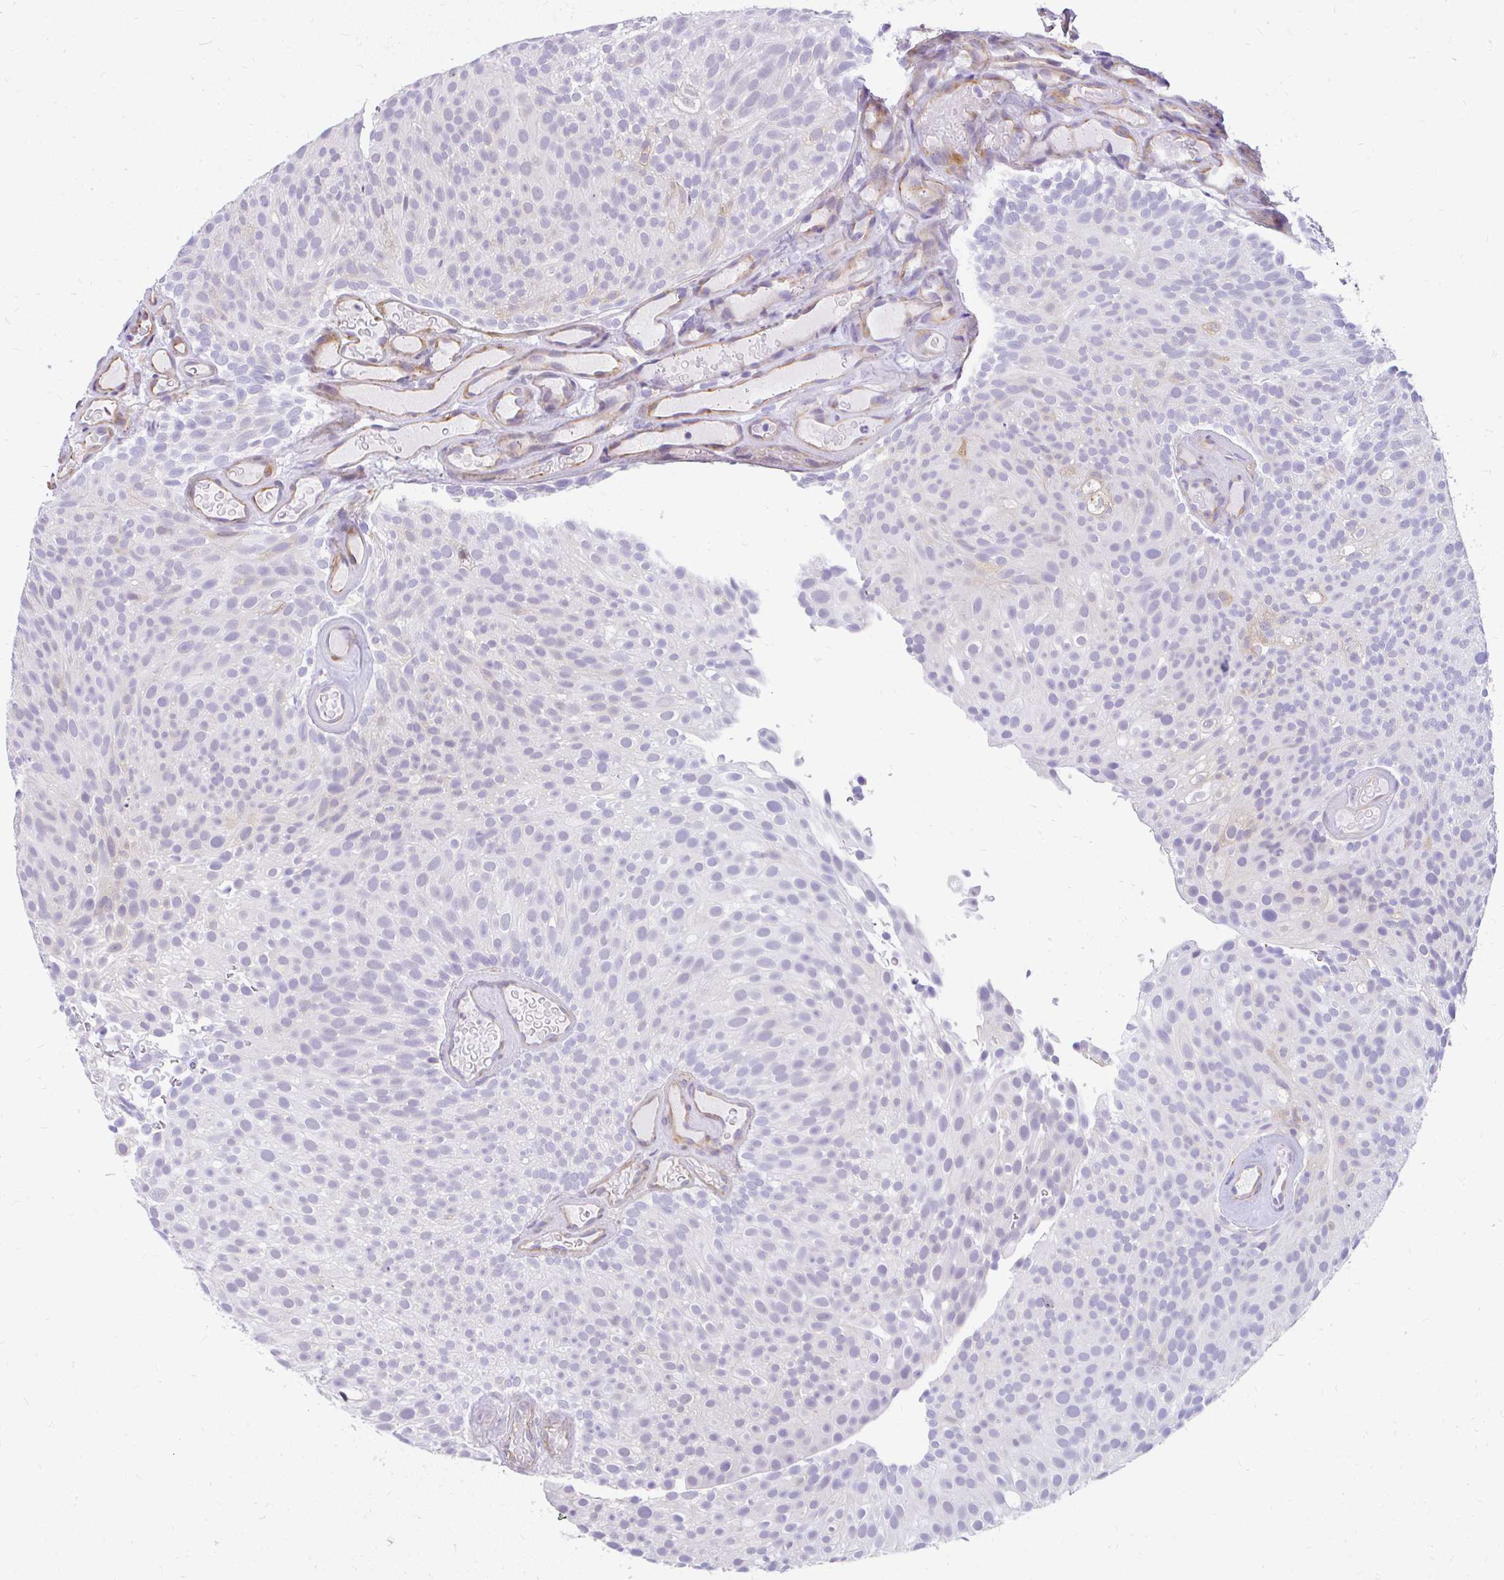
{"staining": {"intensity": "negative", "quantity": "none", "location": "none"}, "tissue": "urothelial cancer", "cell_type": "Tumor cells", "image_type": "cancer", "snomed": [{"axis": "morphology", "description": "Urothelial carcinoma, Low grade"}, {"axis": "topography", "description": "Urinary bladder"}], "caption": "IHC micrograph of neoplastic tissue: urothelial cancer stained with DAB (3,3'-diaminobenzidine) exhibits no significant protein staining in tumor cells.", "gene": "FAM83C", "patient": {"sex": "male", "age": 78}}